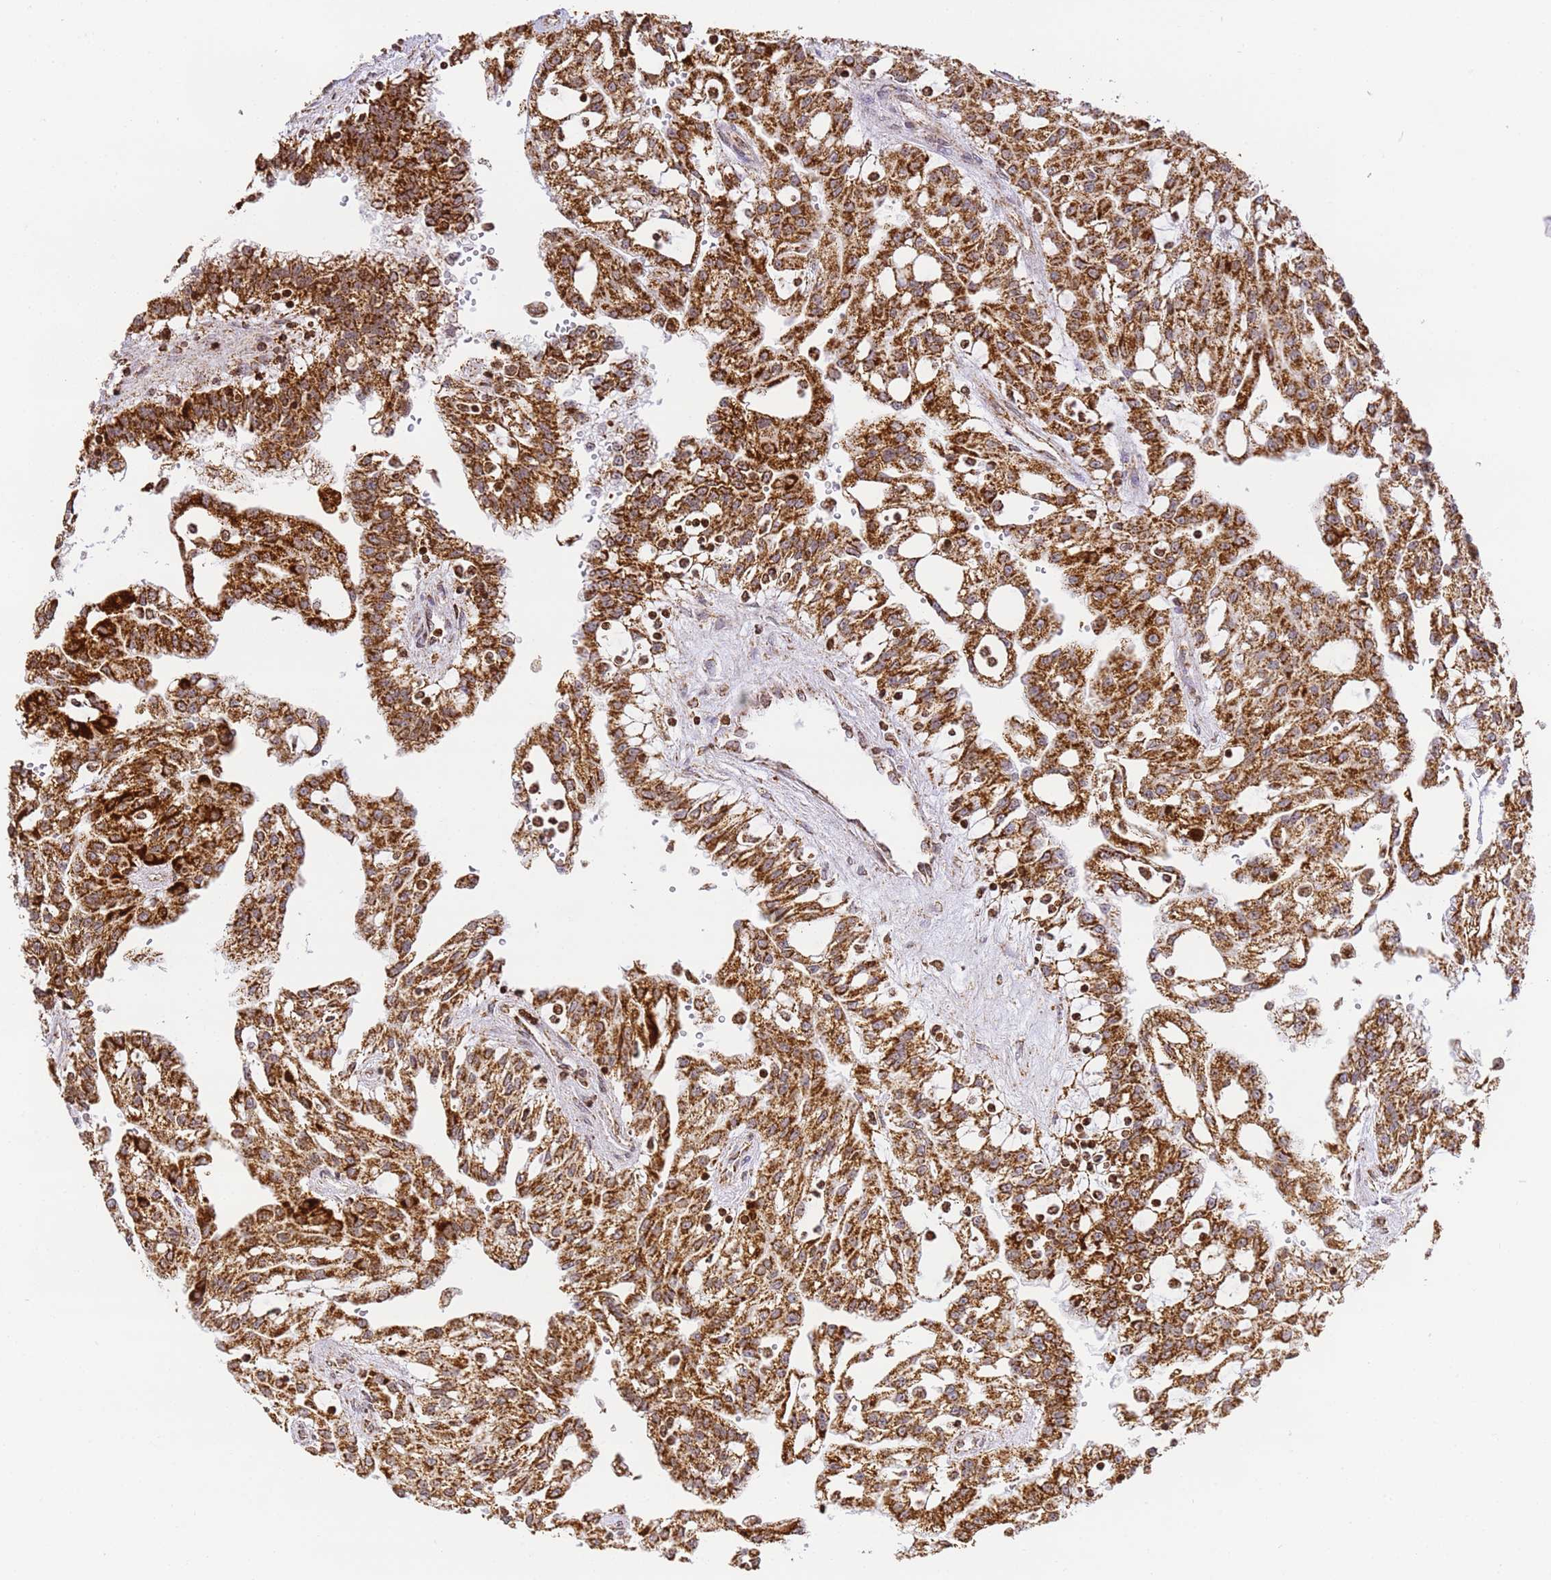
{"staining": {"intensity": "strong", "quantity": ">75%", "location": "cytoplasmic/membranous"}, "tissue": "renal cancer", "cell_type": "Tumor cells", "image_type": "cancer", "snomed": [{"axis": "morphology", "description": "Adenocarcinoma, NOS"}, {"axis": "topography", "description": "Kidney"}], "caption": "Immunohistochemistry micrograph of neoplastic tissue: human adenocarcinoma (renal) stained using immunohistochemistry (IHC) displays high levels of strong protein expression localized specifically in the cytoplasmic/membranous of tumor cells, appearing as a cytoplasmic/membranous brown color.", "gene": "HSPE1", "patient": {"sex": "male", "age": 63}}